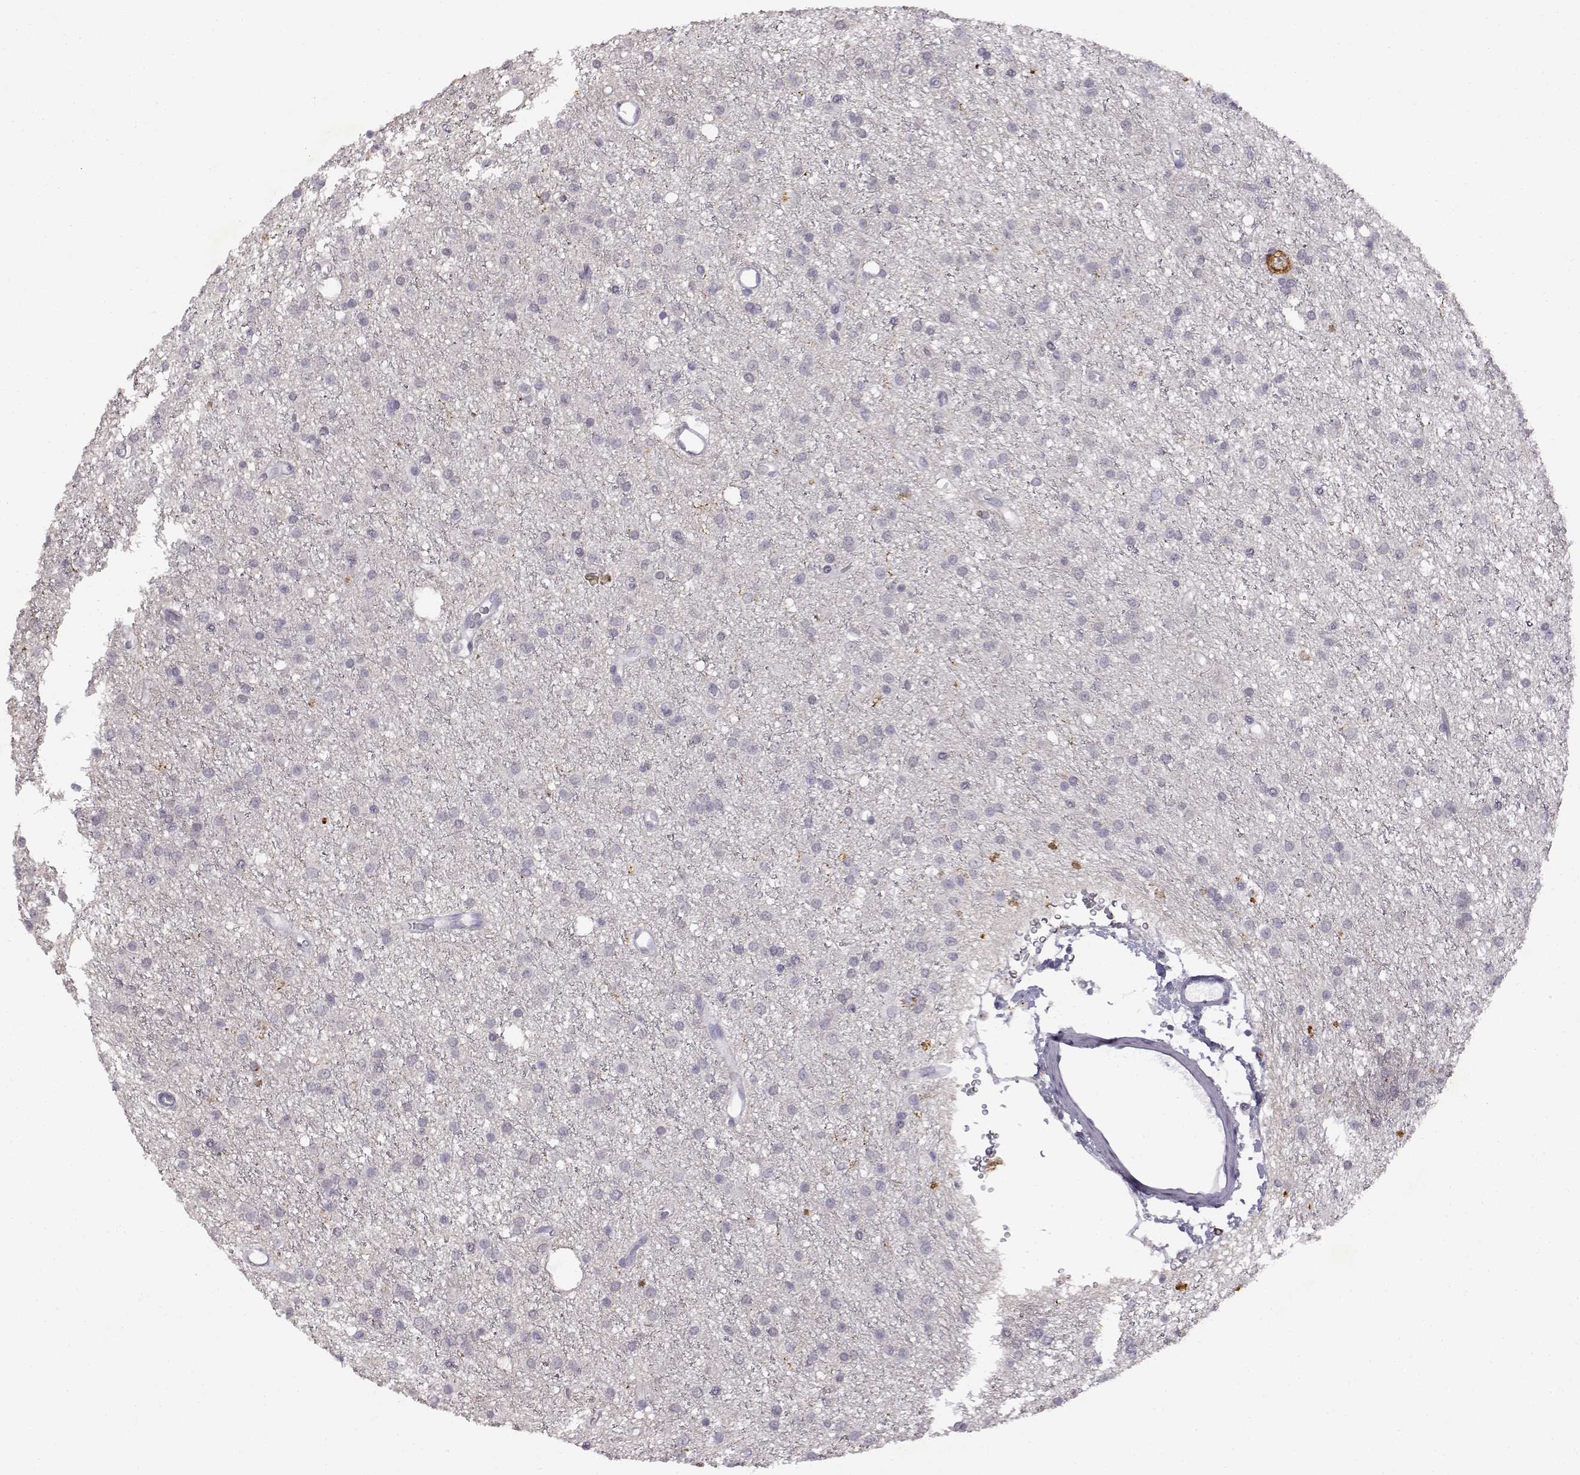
{"staining": {"intensity": "negative", "quantity": "none", "location": "none"}, "tissue": "glioma", "cell_type": "Tumor cells", "image_type": "cancer", "snomed": [{"axis": "morphology", "description": "Glioma, malignant, Low grade"}, {"axis": "topography", "description": "Brain"}], "caption": "DAB (3,3'-diaminobenzidine) immunohistochemical staining of human low-grade glioma (malignant) demonstrates no significant expression in tumor cells.", "gene": "VGF", "patient": {"sex": "male", "age": 27}}